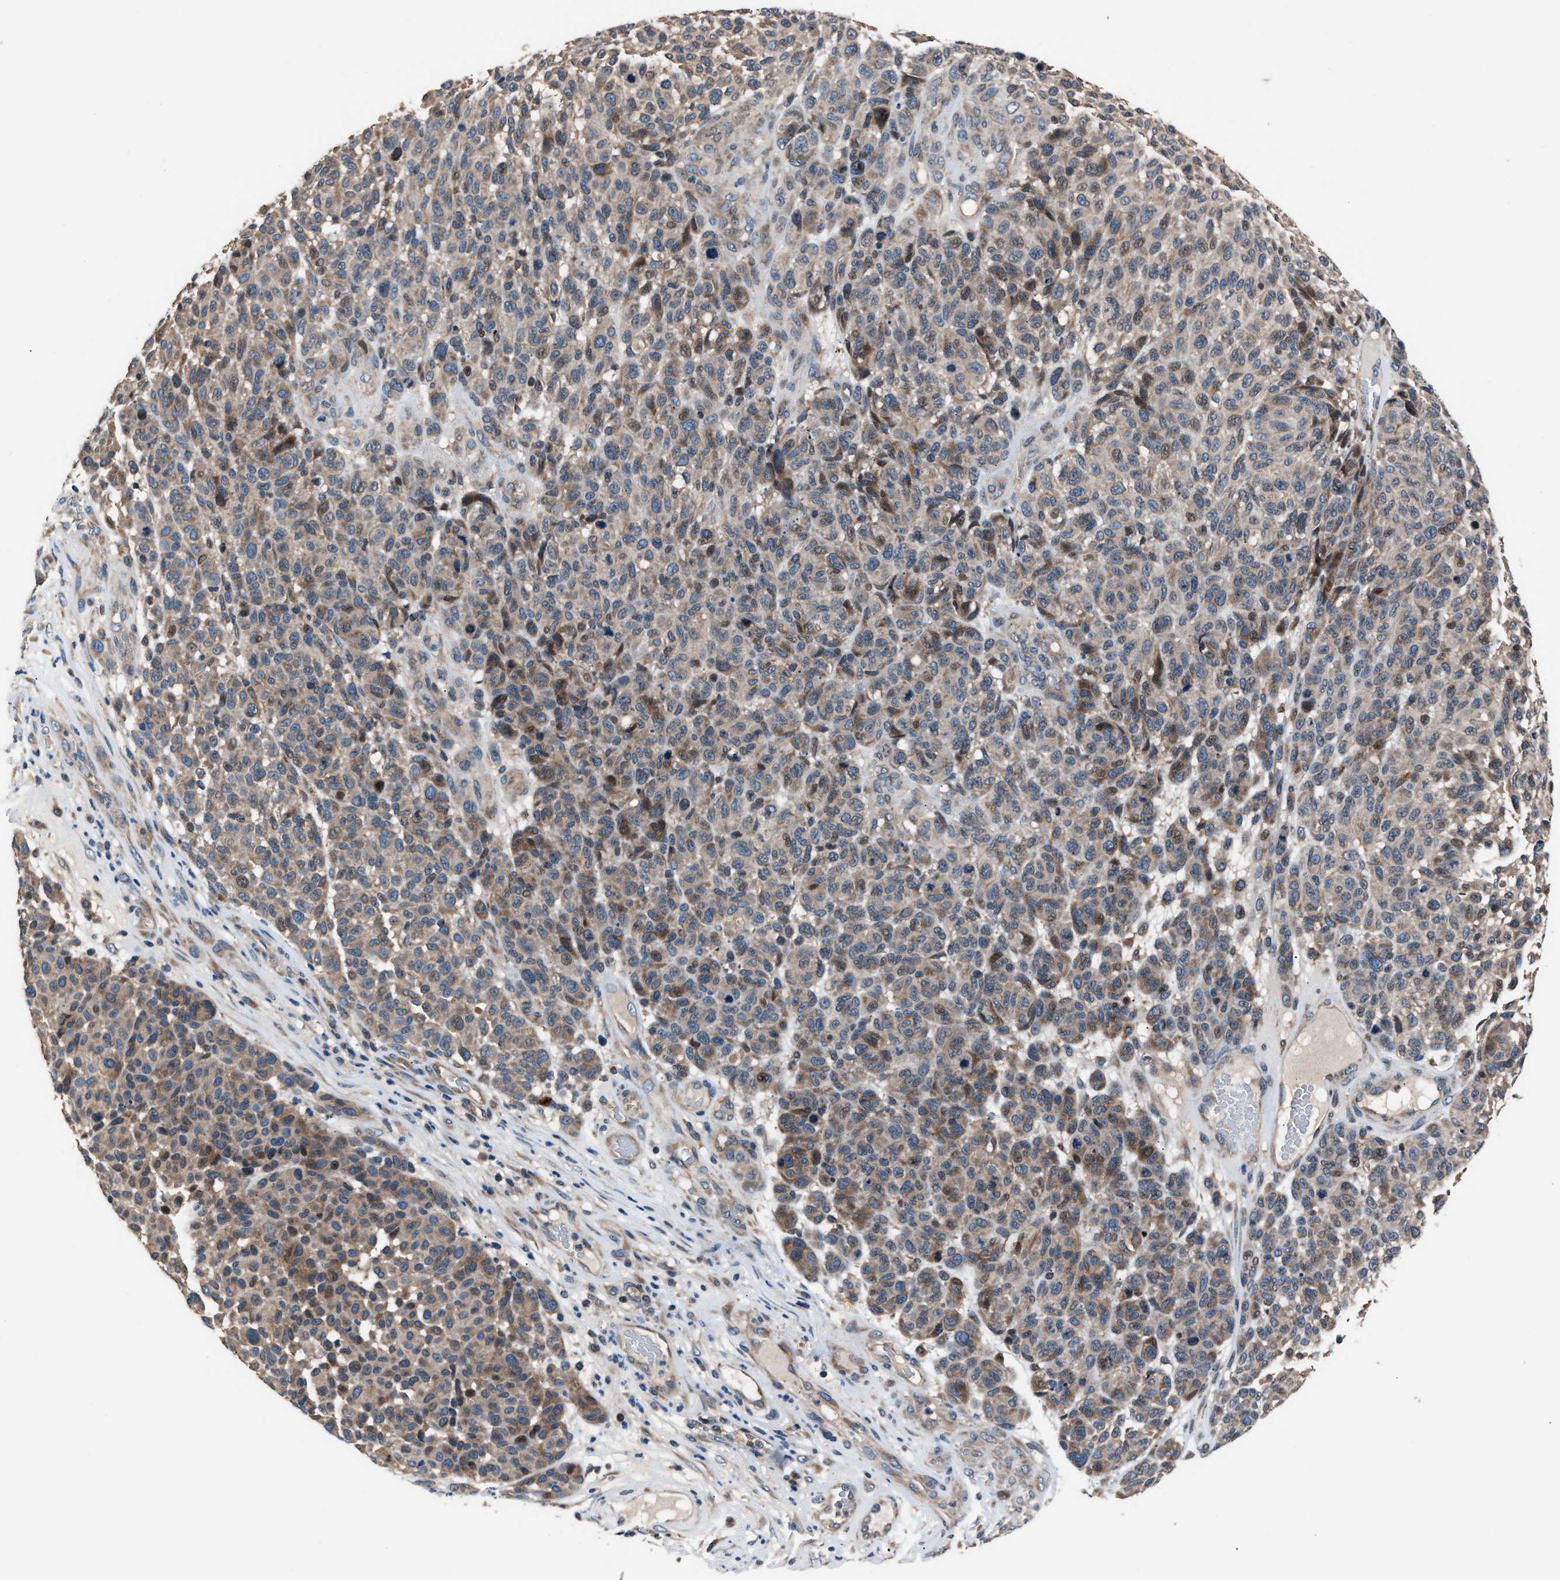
{"staining": {"intensity": "weak", "quantity": ">75%", "location": "cytoplasmic/membranous"}, "tissue": "melanoma", "cell_type": "Tumor cells", "image_type": "cancer", "snomed": [{"axis": "morphology", "description": "Malignant melanoma, NOS"}, {"axis": "topography", "description": "Skin"}], "caption": "An image of malignant melanoma stained for a protein exhibits weak cytoplasmic/membranous brown staining in tumor cells. (Brightfield microscopy of DAB IHC at high magnification).", "gene": "TNRC18", "patient": {"sex": "male", "age": 59}}